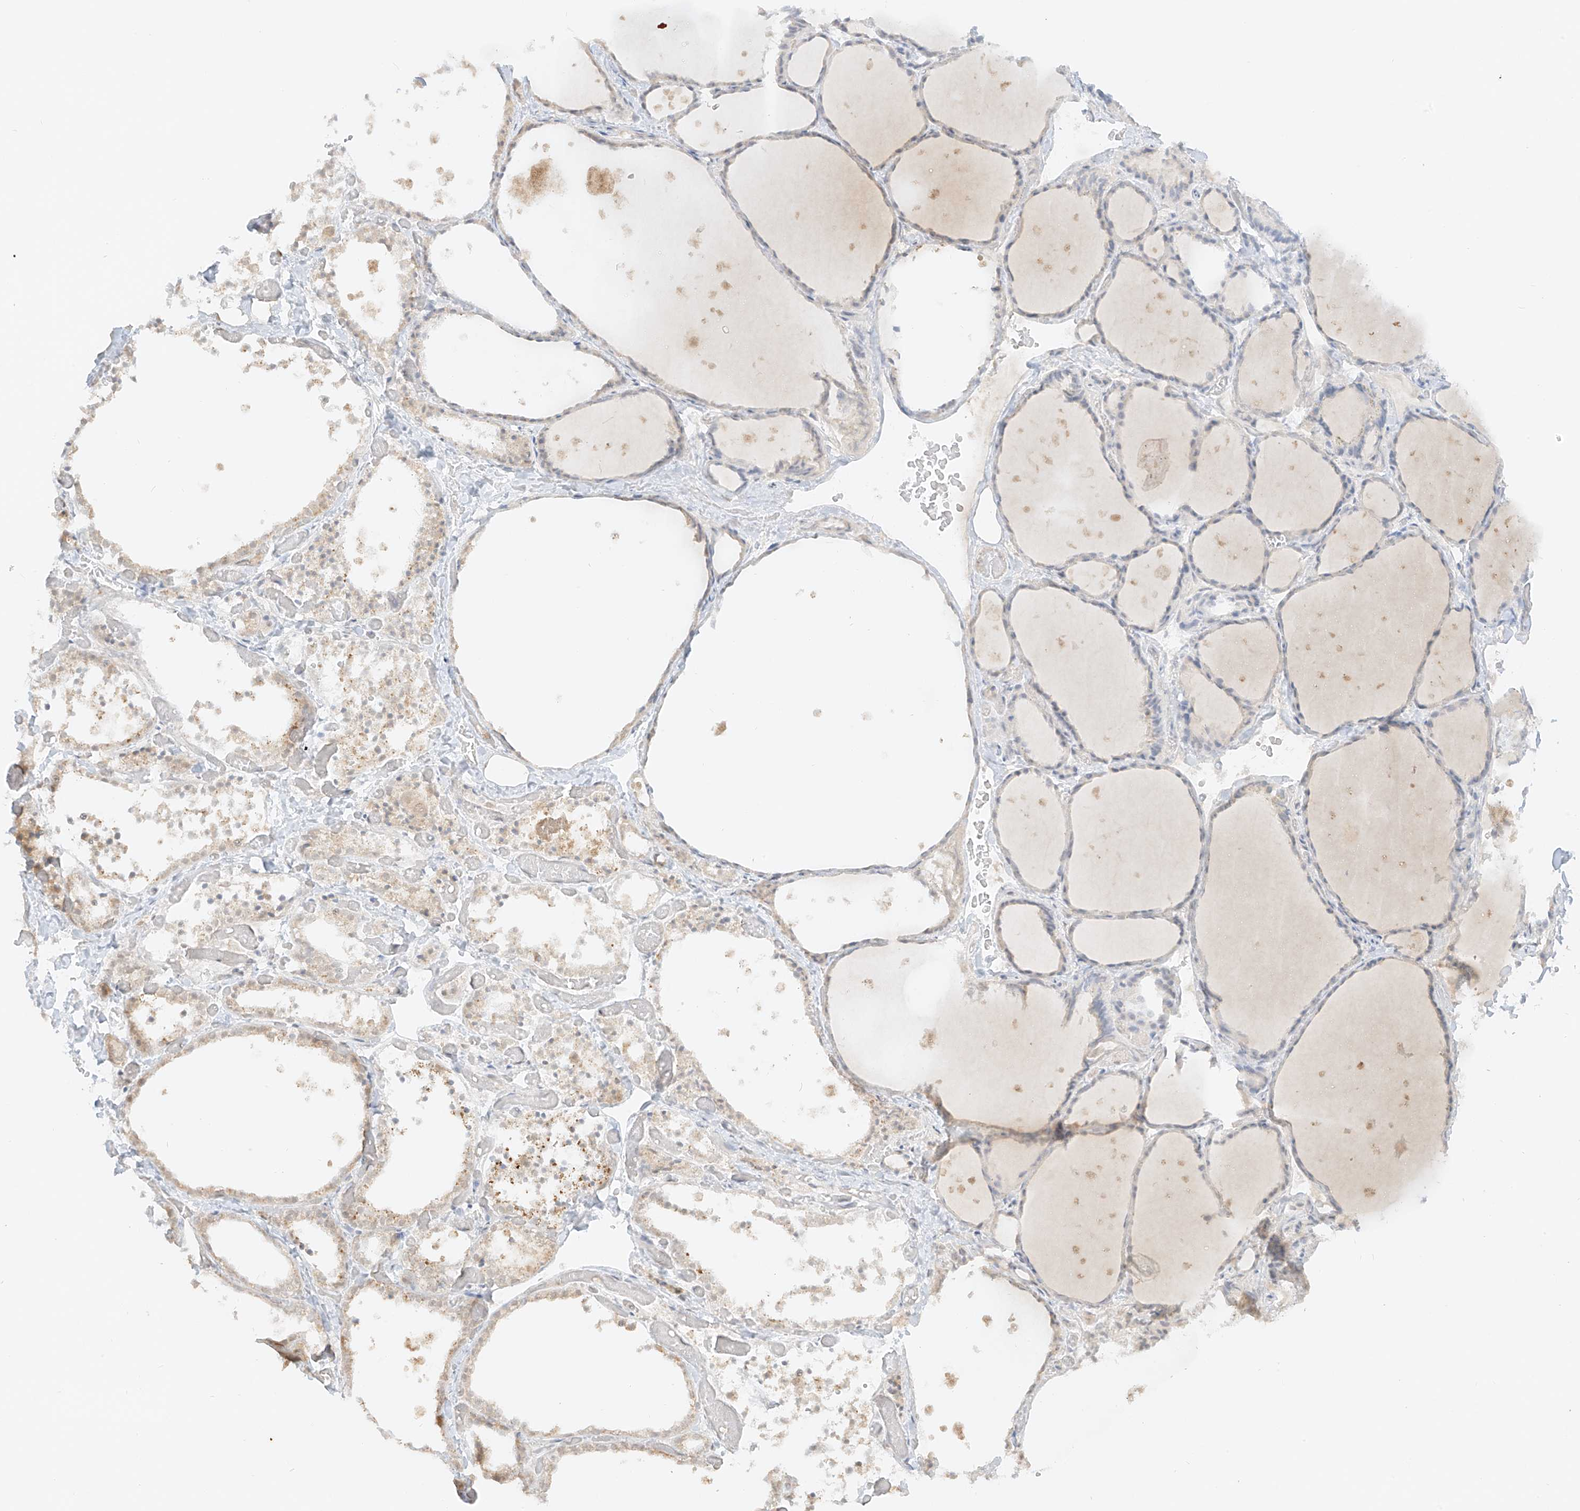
{"staining": {"intensity": "negative", "quantity": "none", "location": "none"}, "tissue": "thyroid gland", "cell_type": "Glandular cells", "image_type": "normal", "snomed": [{"axis": "morphology", "description": "Normal tissue, NOS"}, {"axis": "topography", "description": "Thyroid gland"}], "caption": "The histopathology image demonstrates no significant positivity in glandular cells of thyroid gland. (Brightfield microscopy of DAB (3,3'-diaminobenzidine) IHC at high magnification).", "gene": "LIPT1", "patient": {"sex": "female", "age": 44}}